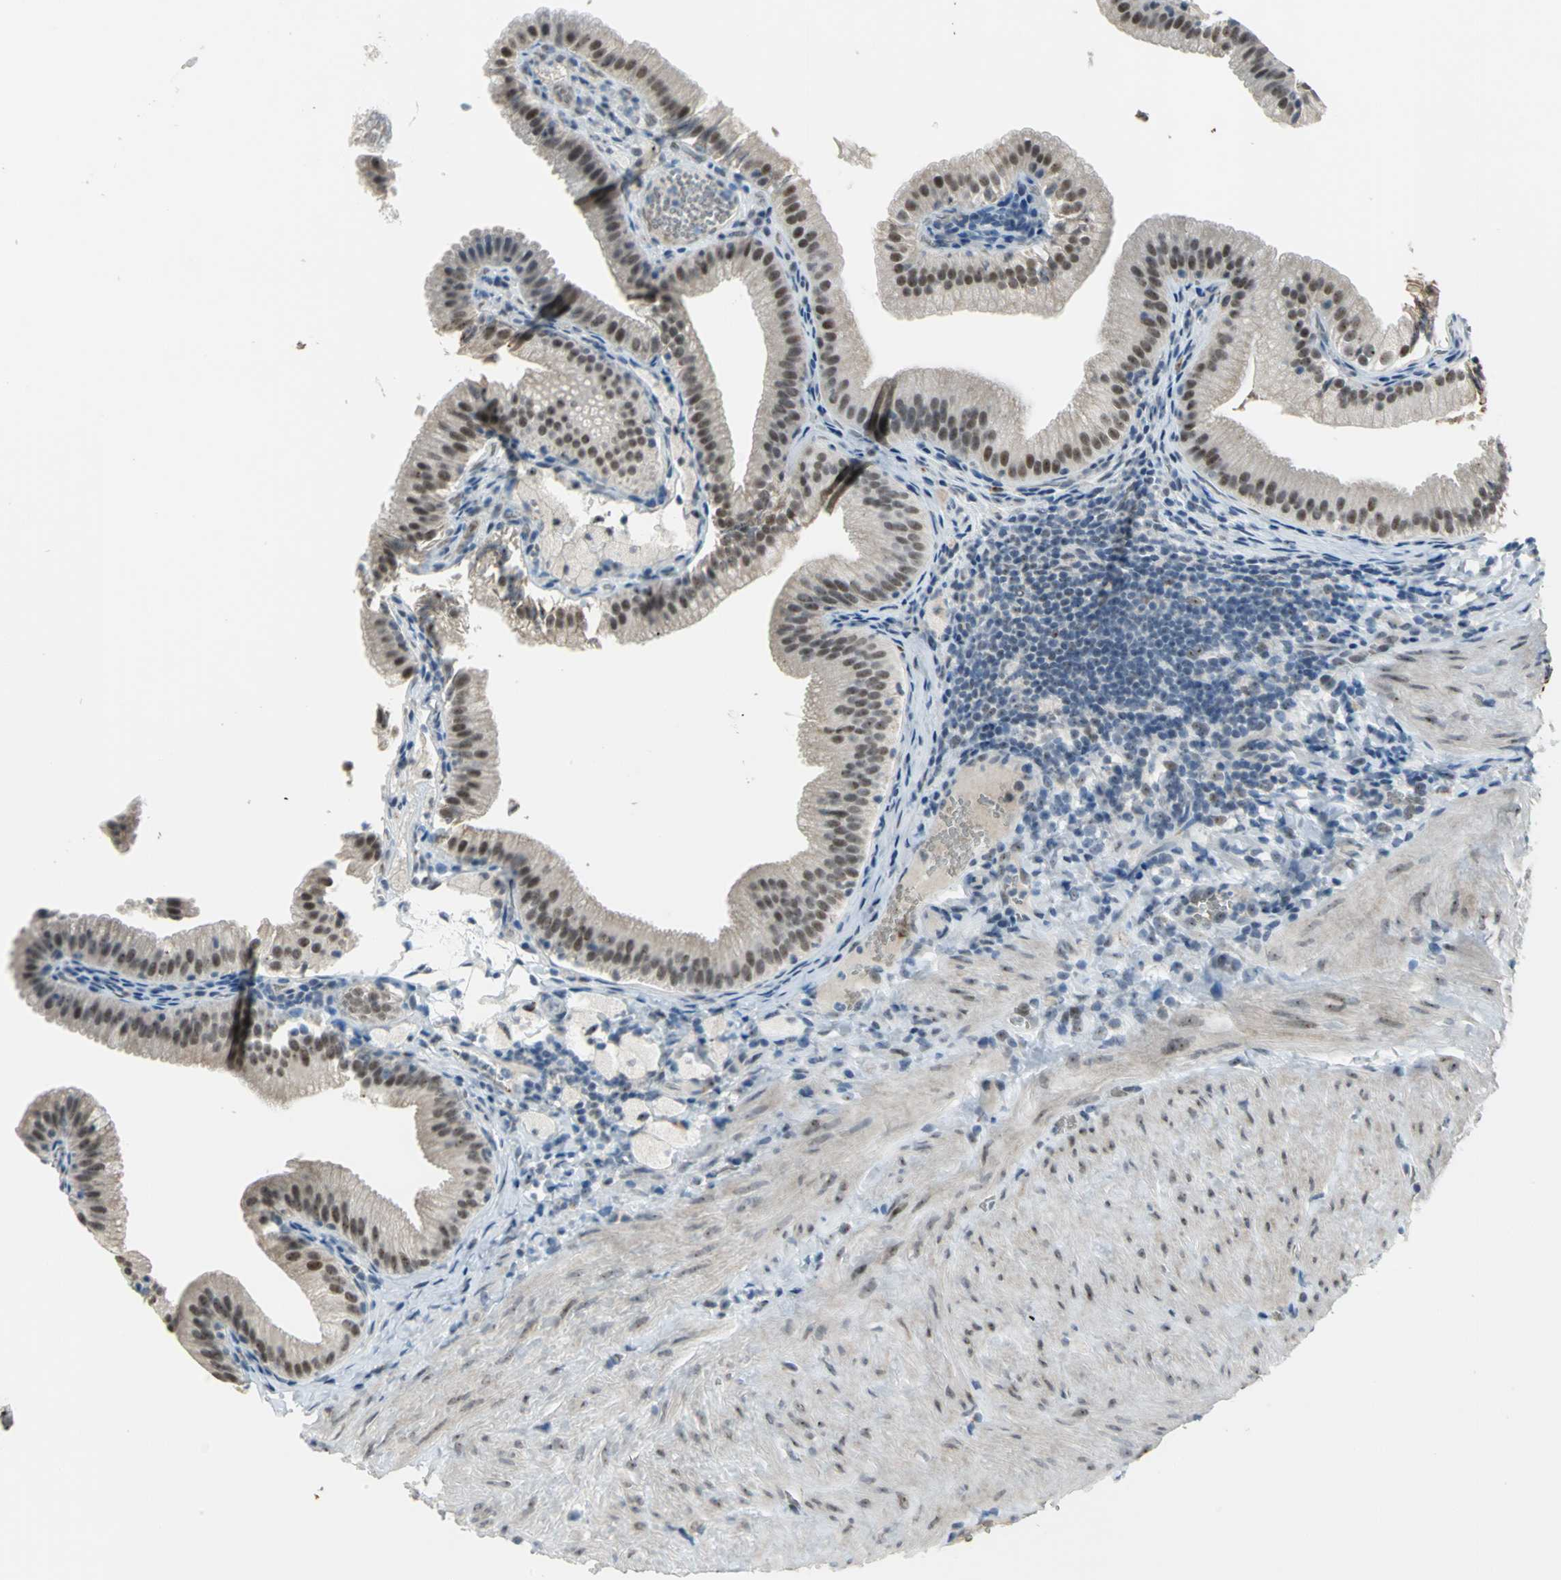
{"staining": {"intensity": "moderate", "quantity": ">75%", "location": "nuclear"}, "tissue": "gallbladder", "cell_type": "Glandular cells", "image_type": "normal", "snomed": [{"axis": "morphology", "description": "Normal tissue, NOS"}, {"axis": "topography", "description": "Gallbladder"}], "caption": "A brown stain highlights moderate nuclear positivity of a protein in glandular cells of benign human gallbladder. The protein is stained brown, and the nuclei are stained in blue (DAB (3,3'-diaminobenzidine) IHC with brightfield microscopy, high magnification).", "gene": "GLI3", "patient": {"sex": "female", "age": 24}}